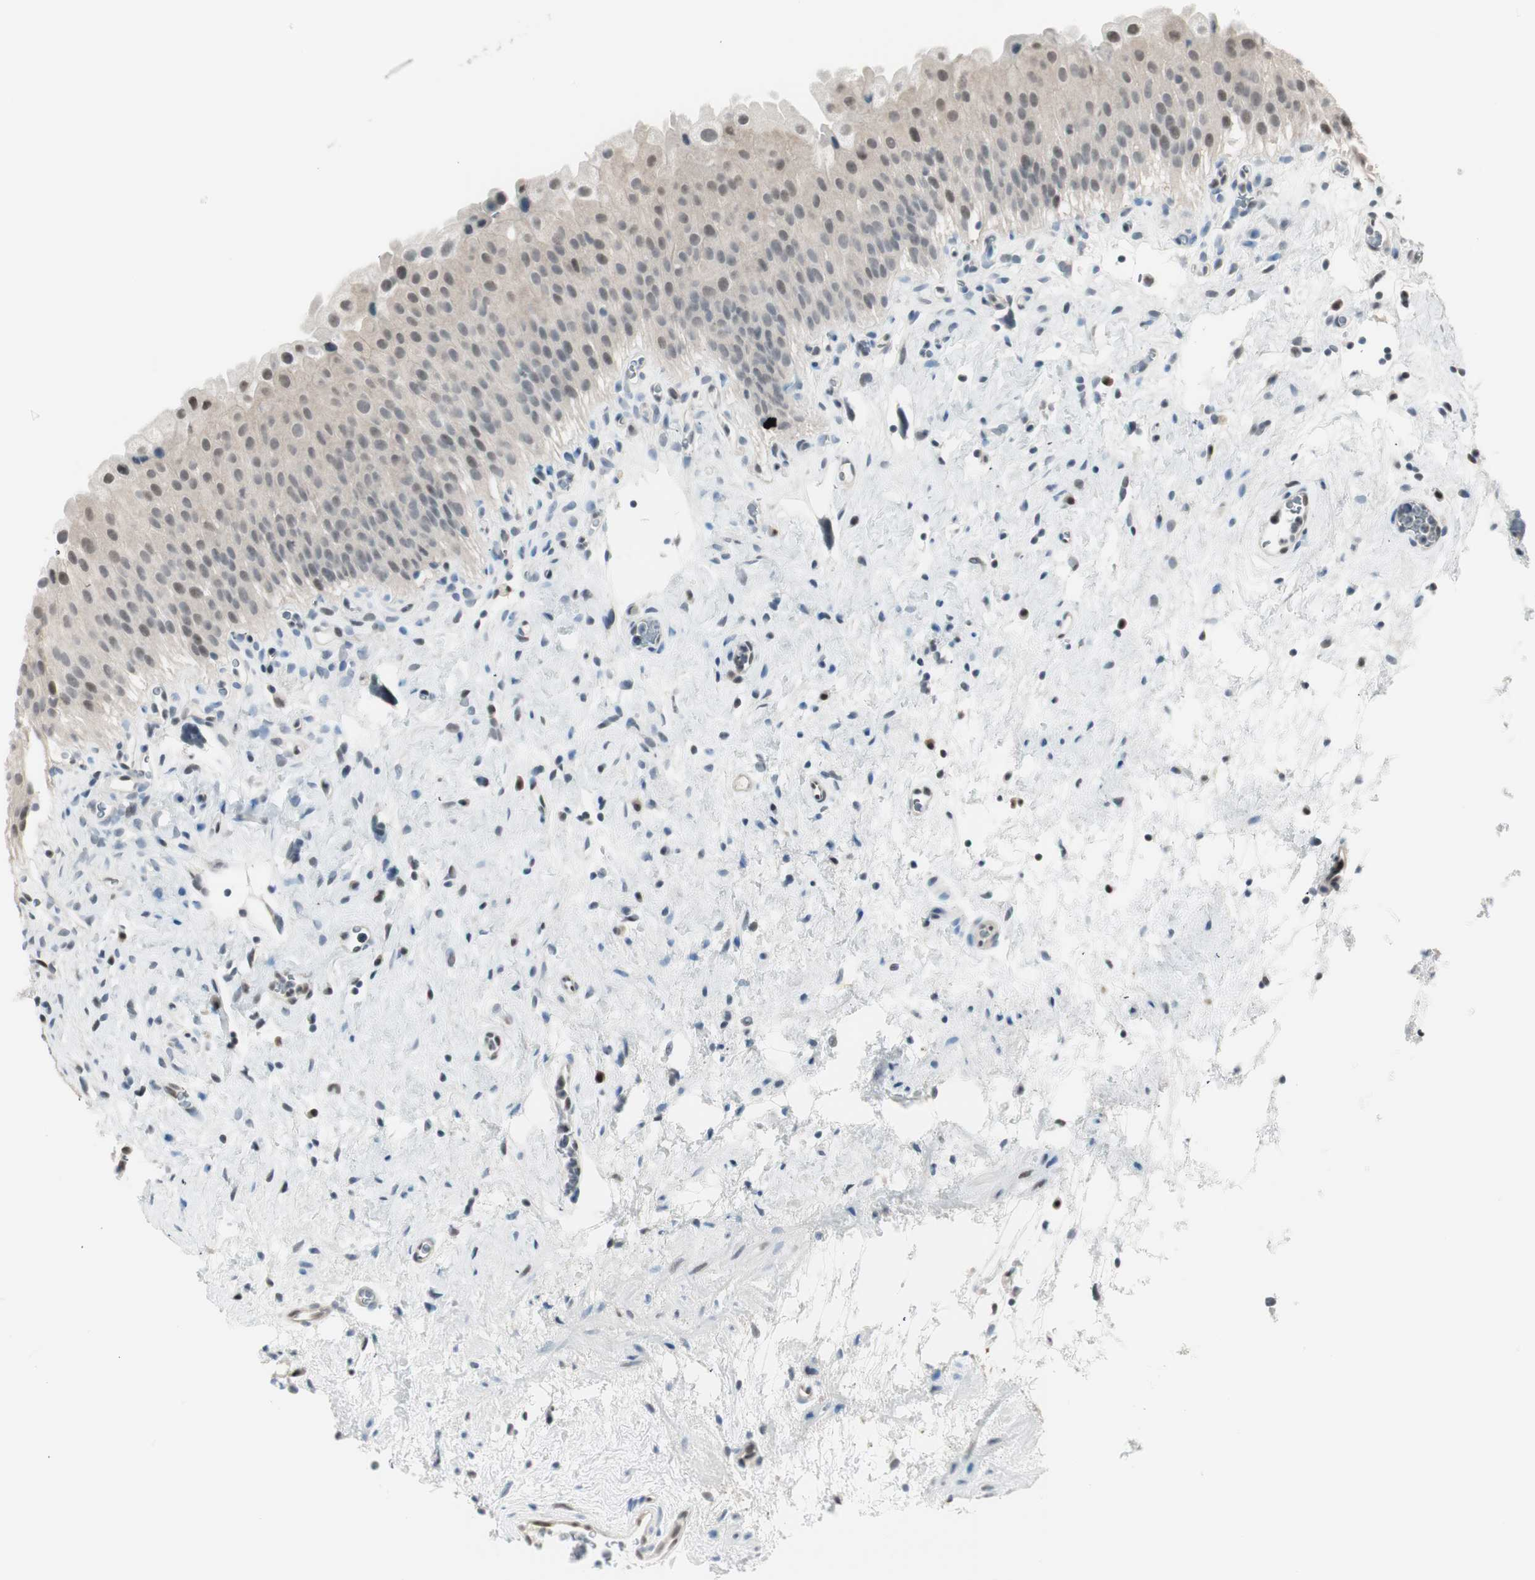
{"staining": {"intensity": "strong", "quantity": "<25%", "location": "nuclear"}, "tissue": "urinary bladder", "cell_type": "Urothelial cells", "image_type": "normal", "snomed": [{"axis": "morphology", "description": "Normal tissue, NOS"}, {"axis": "morphology", "description": "Urothelial carcinoma, High grade"}, {"axis": "topography", "description": "Urinary bladder"}], "caption": "A brown stain highlights strong nuclear expression of a protein in urothelial cells of unremarkable urinary bladder.", "gene": "LONP2", "patient": {"sex": "male", "age": 46}}